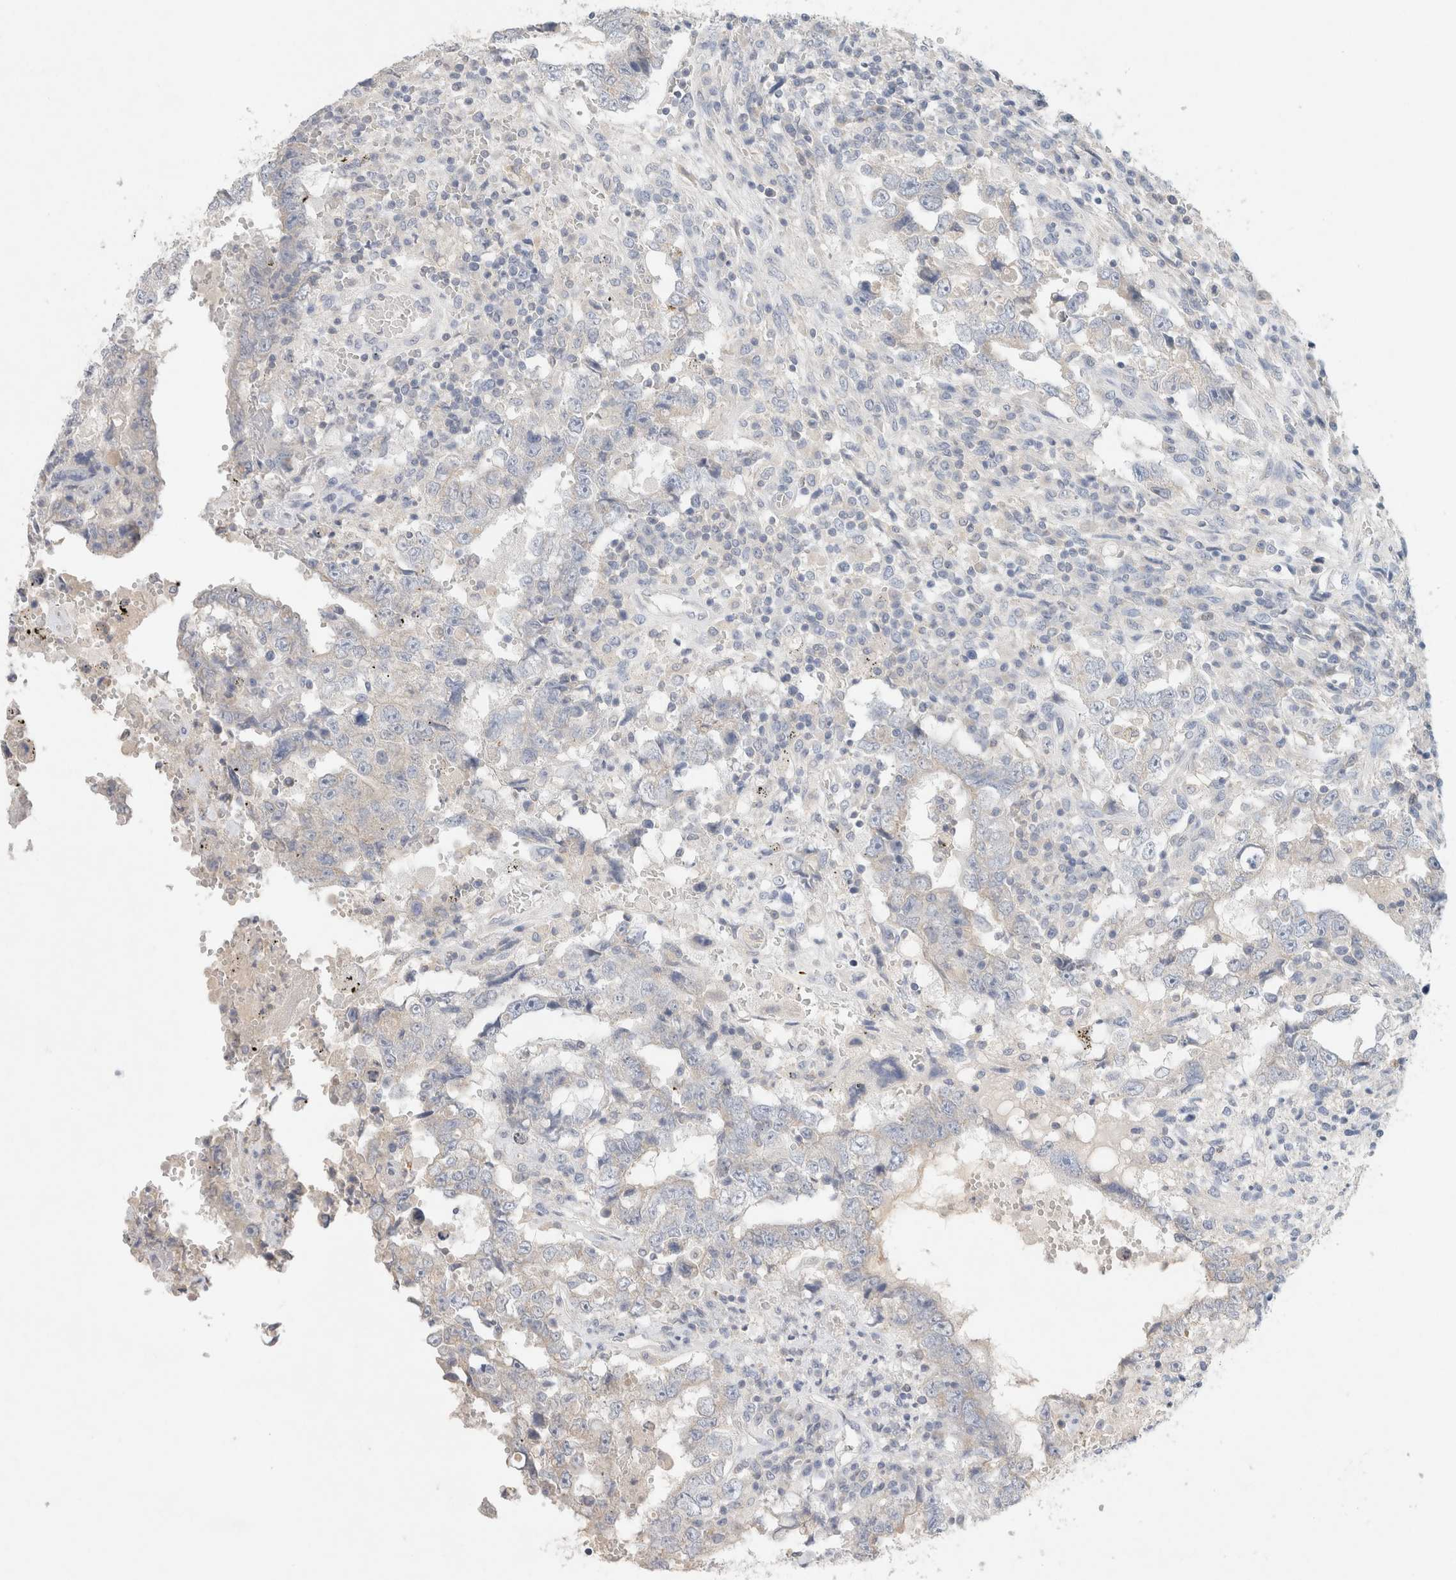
{"staining": {"intensity": "negative", "quantity": "none", "location": "none"}, "tissue": "testis cancer", "cell_type": "Tumor cells", "image_type": "cancer", "snomed": [{"axis": "morphology", "description": "Carcinoma, Embryonal, NOS"}, {"axis": "topography", "description": "Testis"}], "caption": "Histopathology image shows no significant protein expression in tumor cells of testis cancer (embryonal carcinoma). (DAB (3,3'-diaminobenzidine) immunohistochemistry, high magnification).", "gene": "MPP2", "patient": {"sex": "male", "age": 26}}